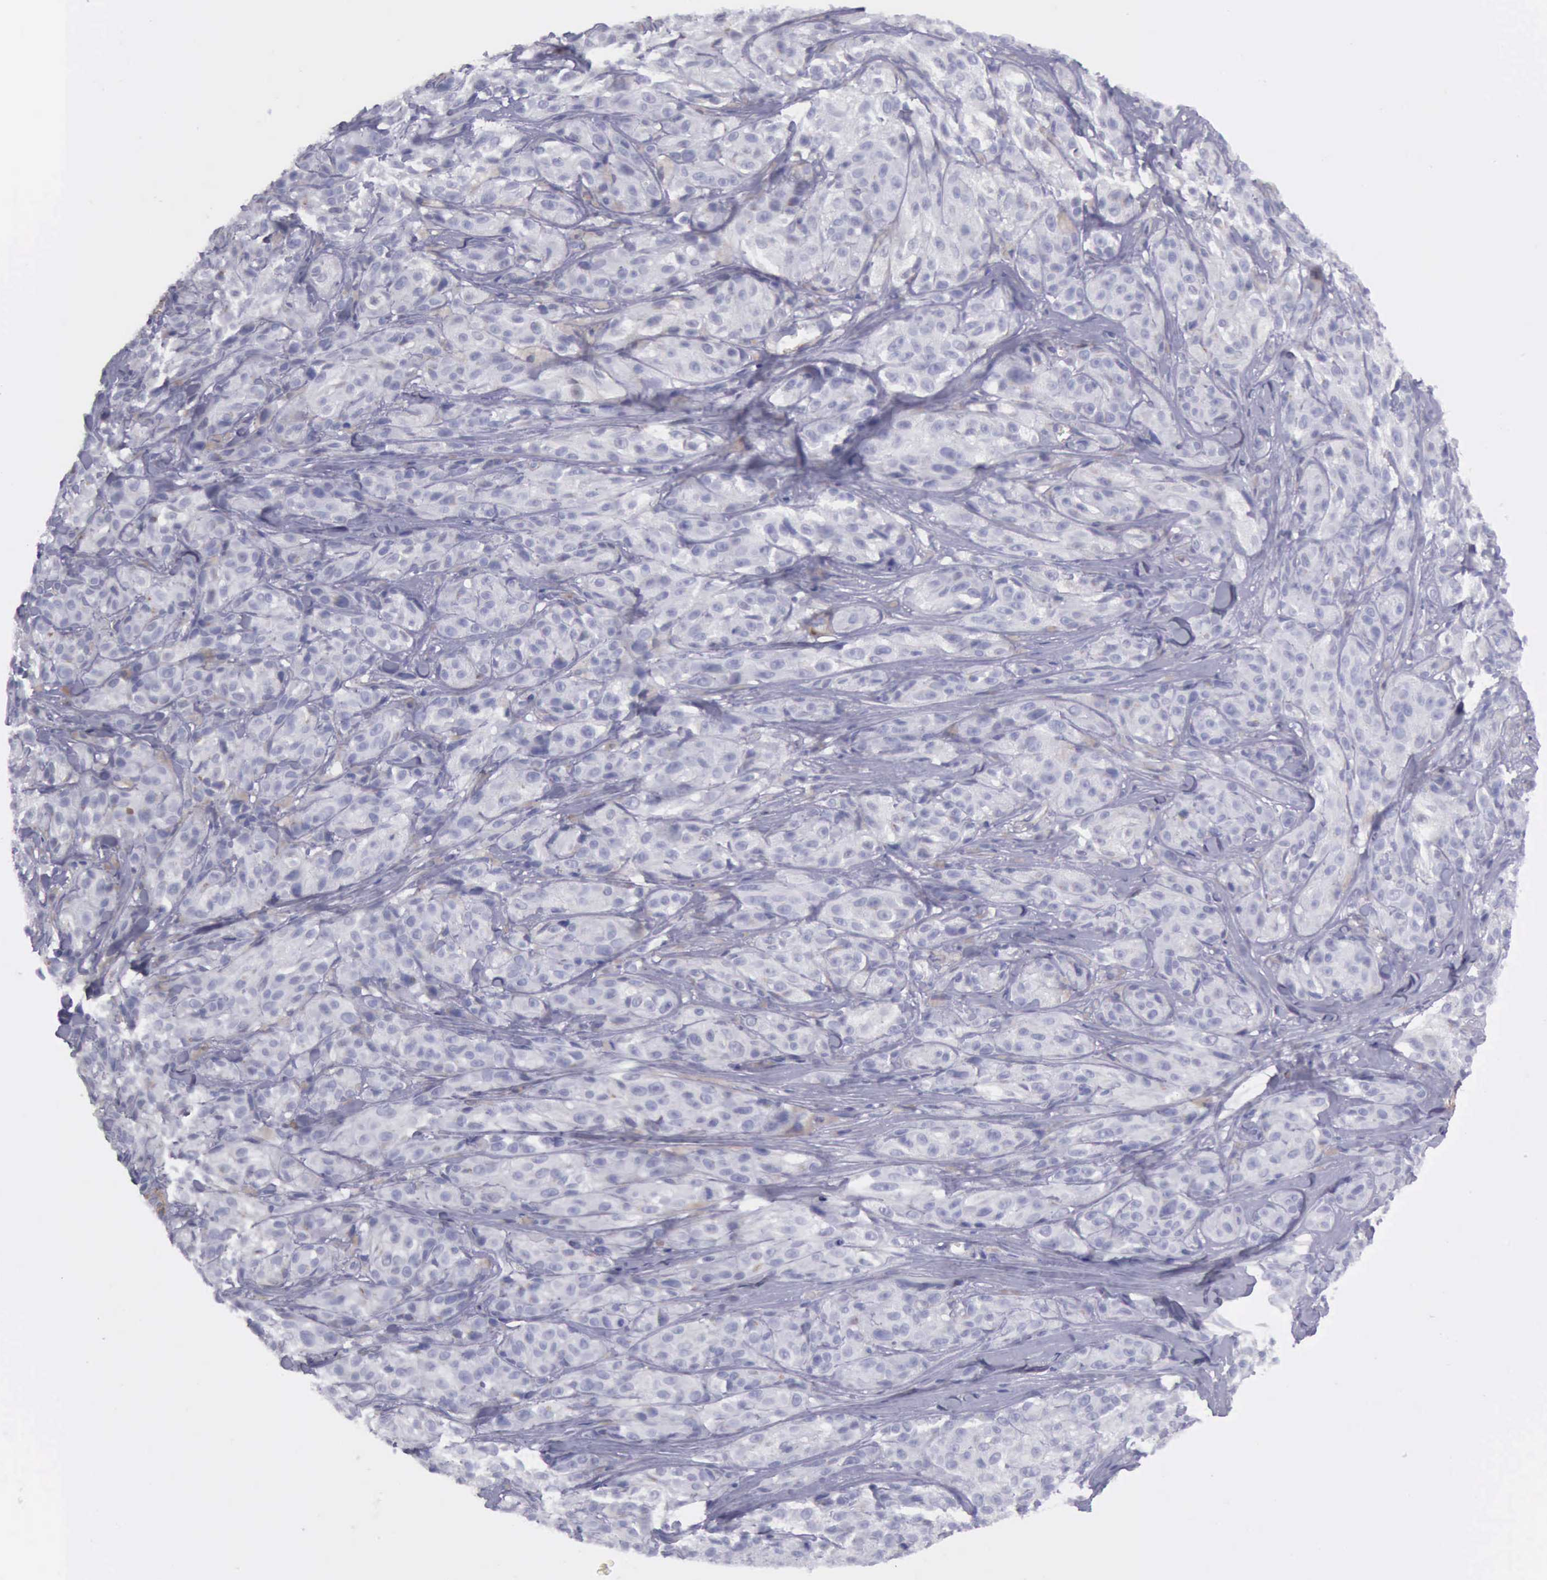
{"staining": {"intensity": "negative", "quantity": "none", "location": "none"}, "tissue": "melanoma", "cell_type": "Tumor cells", "image_type": "cancer", "snomed": [{"axis": "morphology", "description": "Malignant melanoma, NOS"}, {"axis": "topography", "description": "Skin"}], "caption": "Micrograph shows no significant protein positivity in tumor cells of malignant melanoma.", "gene": "AOC3", "patient": {"sex": "male", "age": 56}}